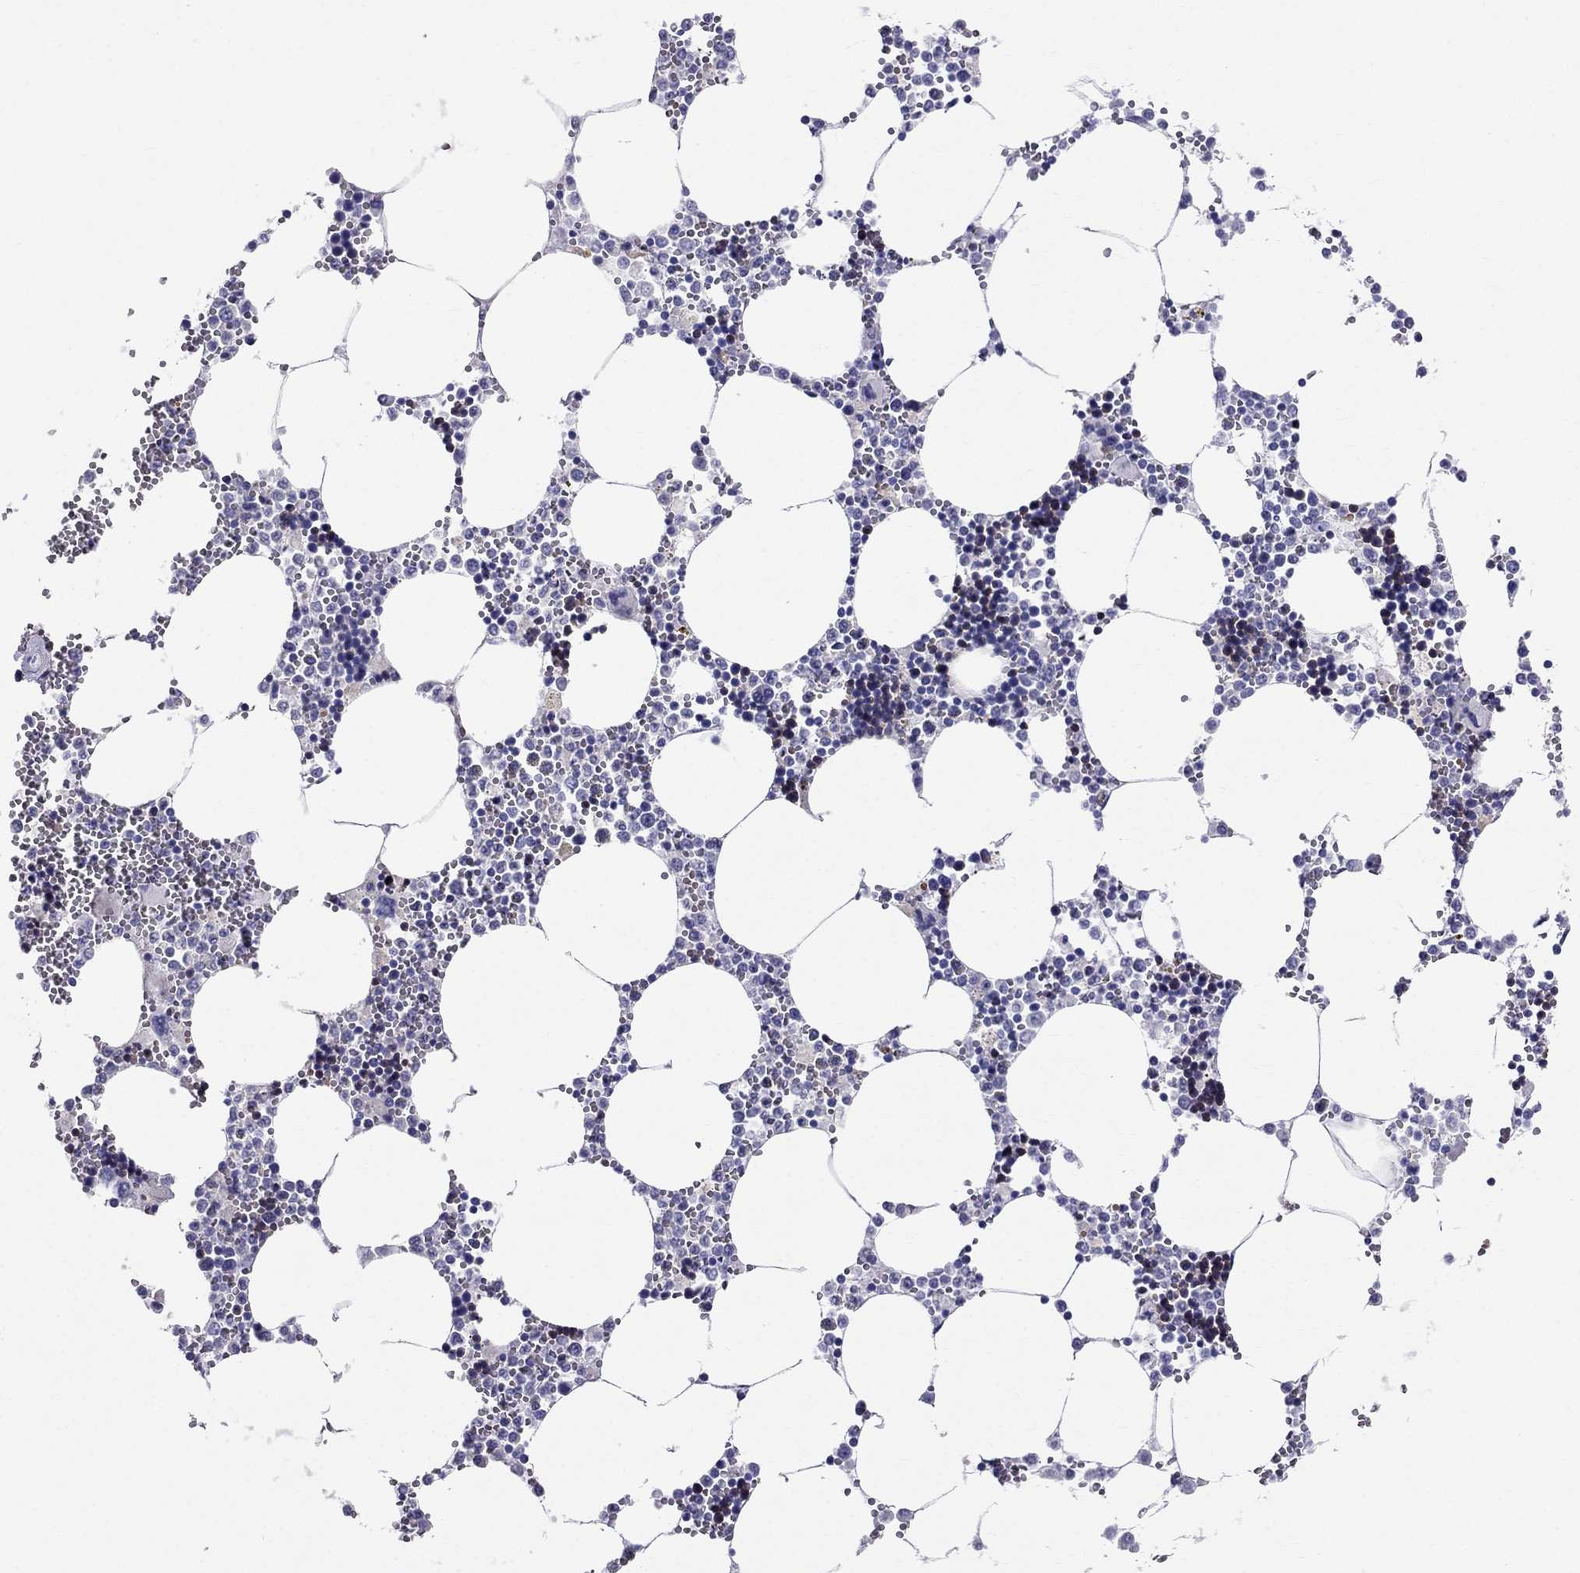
{"staining": {"intensity": "moderate", "quantity": "<25%", "location": "cytoplasmic/membranous"}, "tissue": "bone marrow", "cell_type": "Hematopoietic cells", "image_type": "normal", "snomed": [{"axis": "morphology", "description": "Normal tissue, NOS"}, {"axis": "topography", "description": "Bone marrow"}], "caption": "DAB (3,3'-diaminobenzidine) immunohistochemical staining of benign human bone marrow shows moderate cytoplasmic/membranous protein staining in approximately <25% of hematopoietic cells.", "gene": "DNAAF6", "patient": {"sex": "male", "age": 54}}